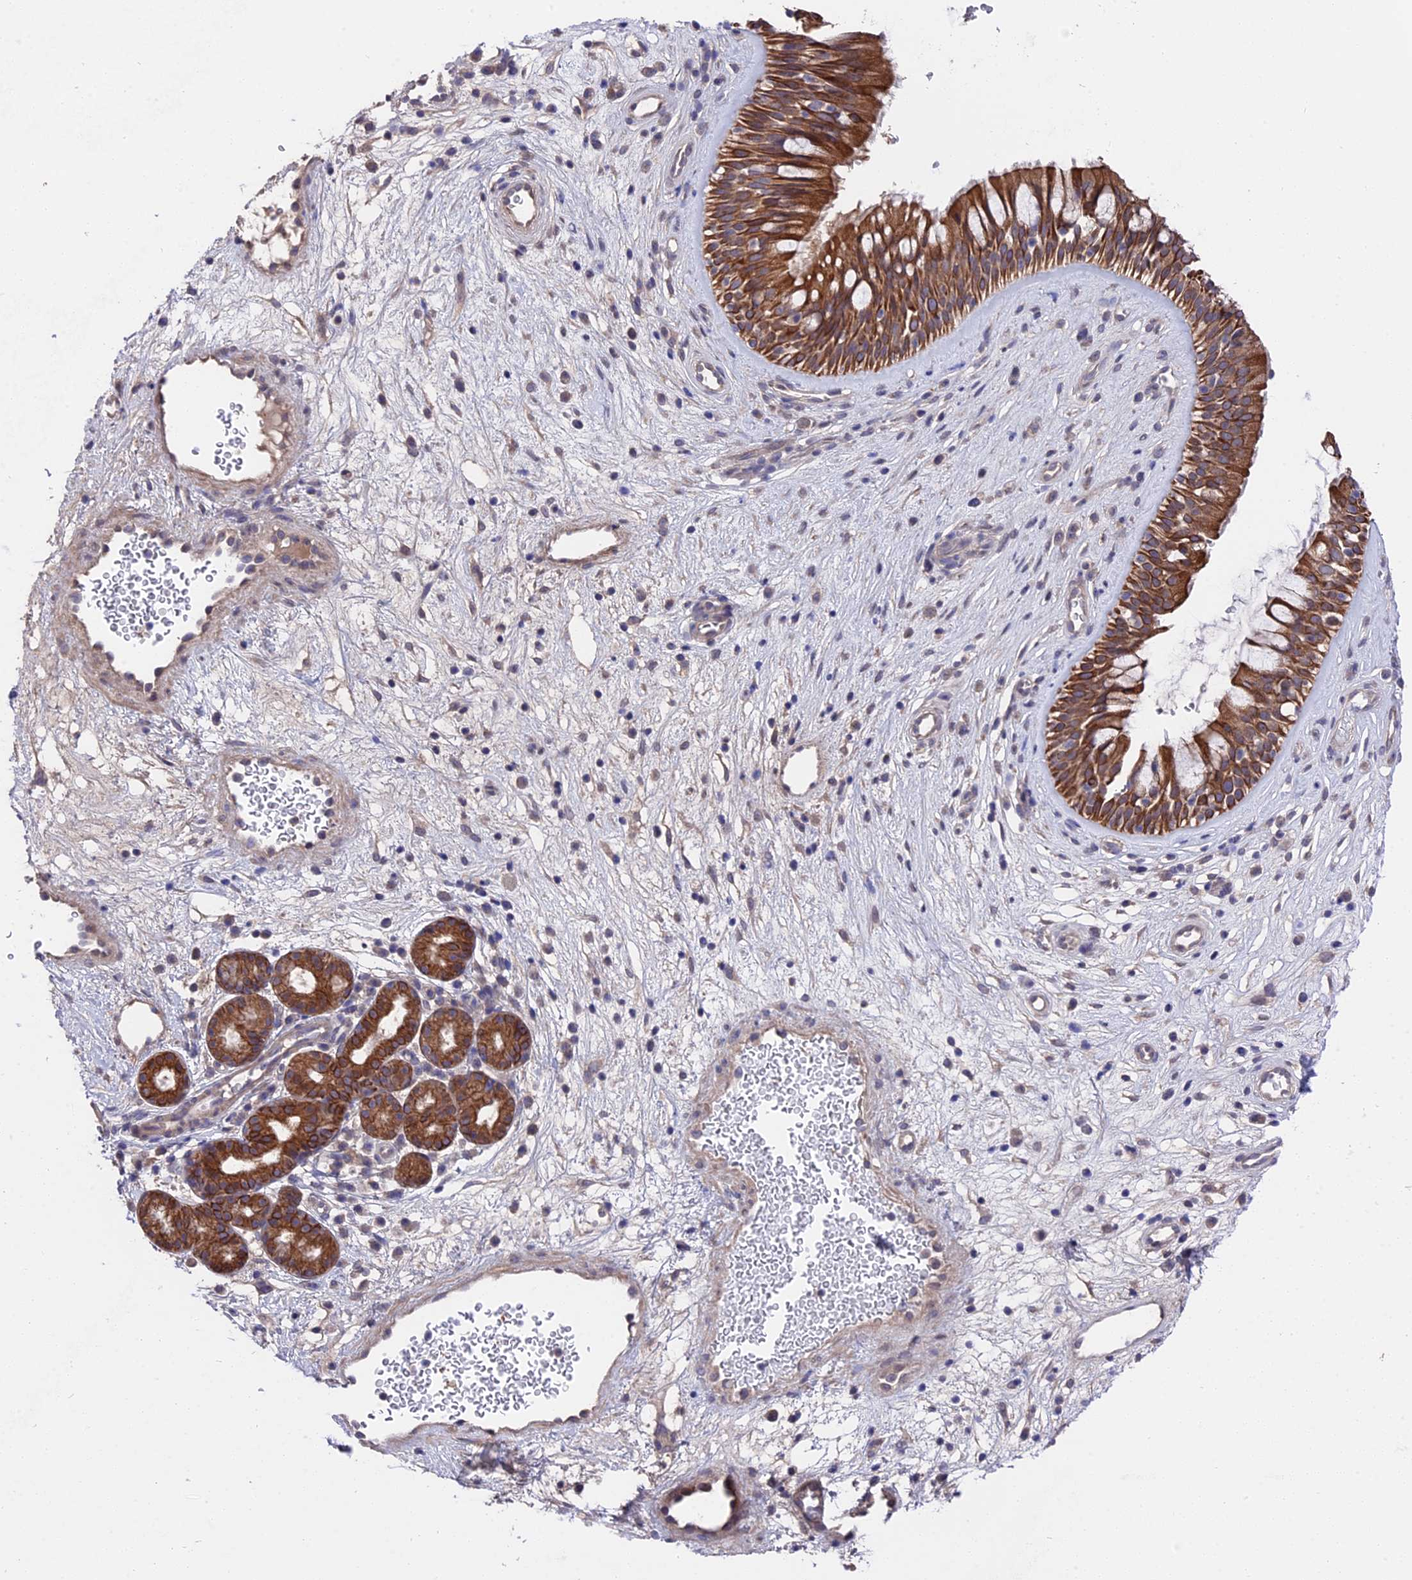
{"staining": {"intensity": "moderate", "quantity": ">75%", "location": "cytoplasmic/membranous"}, "tissue": "nasopharynx", "cell_type": "Respiratory epithelial cells", "image_type": "normal", "snomed": [{"axis": "morphology", "description": "Normal tissue, NOS"}, {"axis": "topography", "description": "Nasopharynx"}], "caption": "The histopathology image reveals staining of benign nasopharynx, revealing moderate cytoplasmic/membranous protein expression (brown color) within respiratory epithelial cells. The protein of interest is shown in brown color, while the nuclei are stained blue.", "gene": "ZCCHC2", "patient": {"sex": "male", "age": 32}}